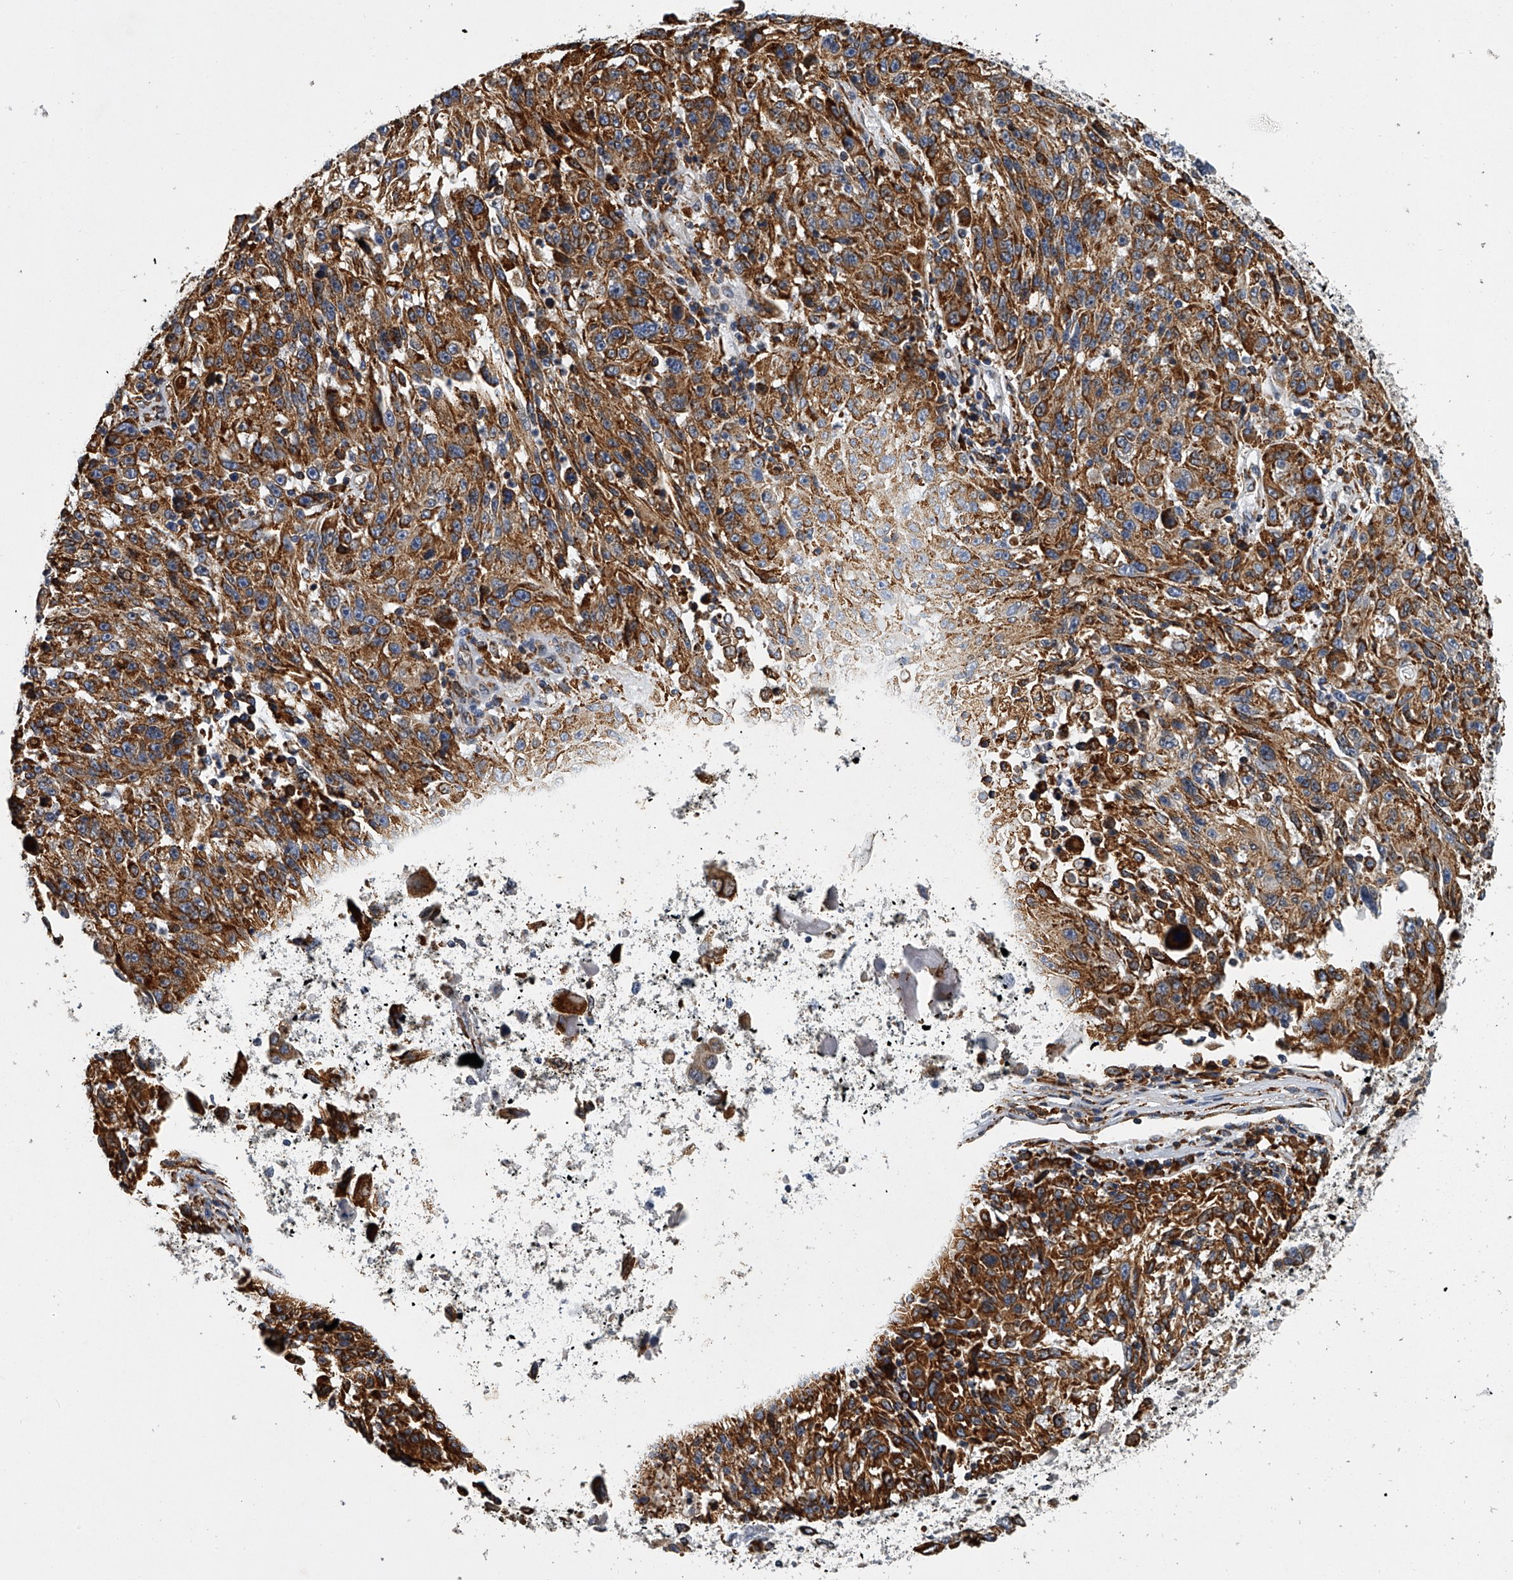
{"staining": {"intensity": "moderate", "quantity": ">75%", "location": "cytoplasmic/membranous"}, "tissue": "melanoma", "cell_type": "Tumor cells", "image_type": "cancer", "snomed": [{"axis": "morphology", "description": "Malignant melanoma, NOS"}, {"axis": "topography", "description": "Skin"}], "caption": "Immunohistochemical staining of malignant melanoma displays moderate cytoplasmic/membranous protein expression in approximately >75% of tumor cells.", "gene": "TMEM63C", "patient": {"sex": "male", "age": 53}}